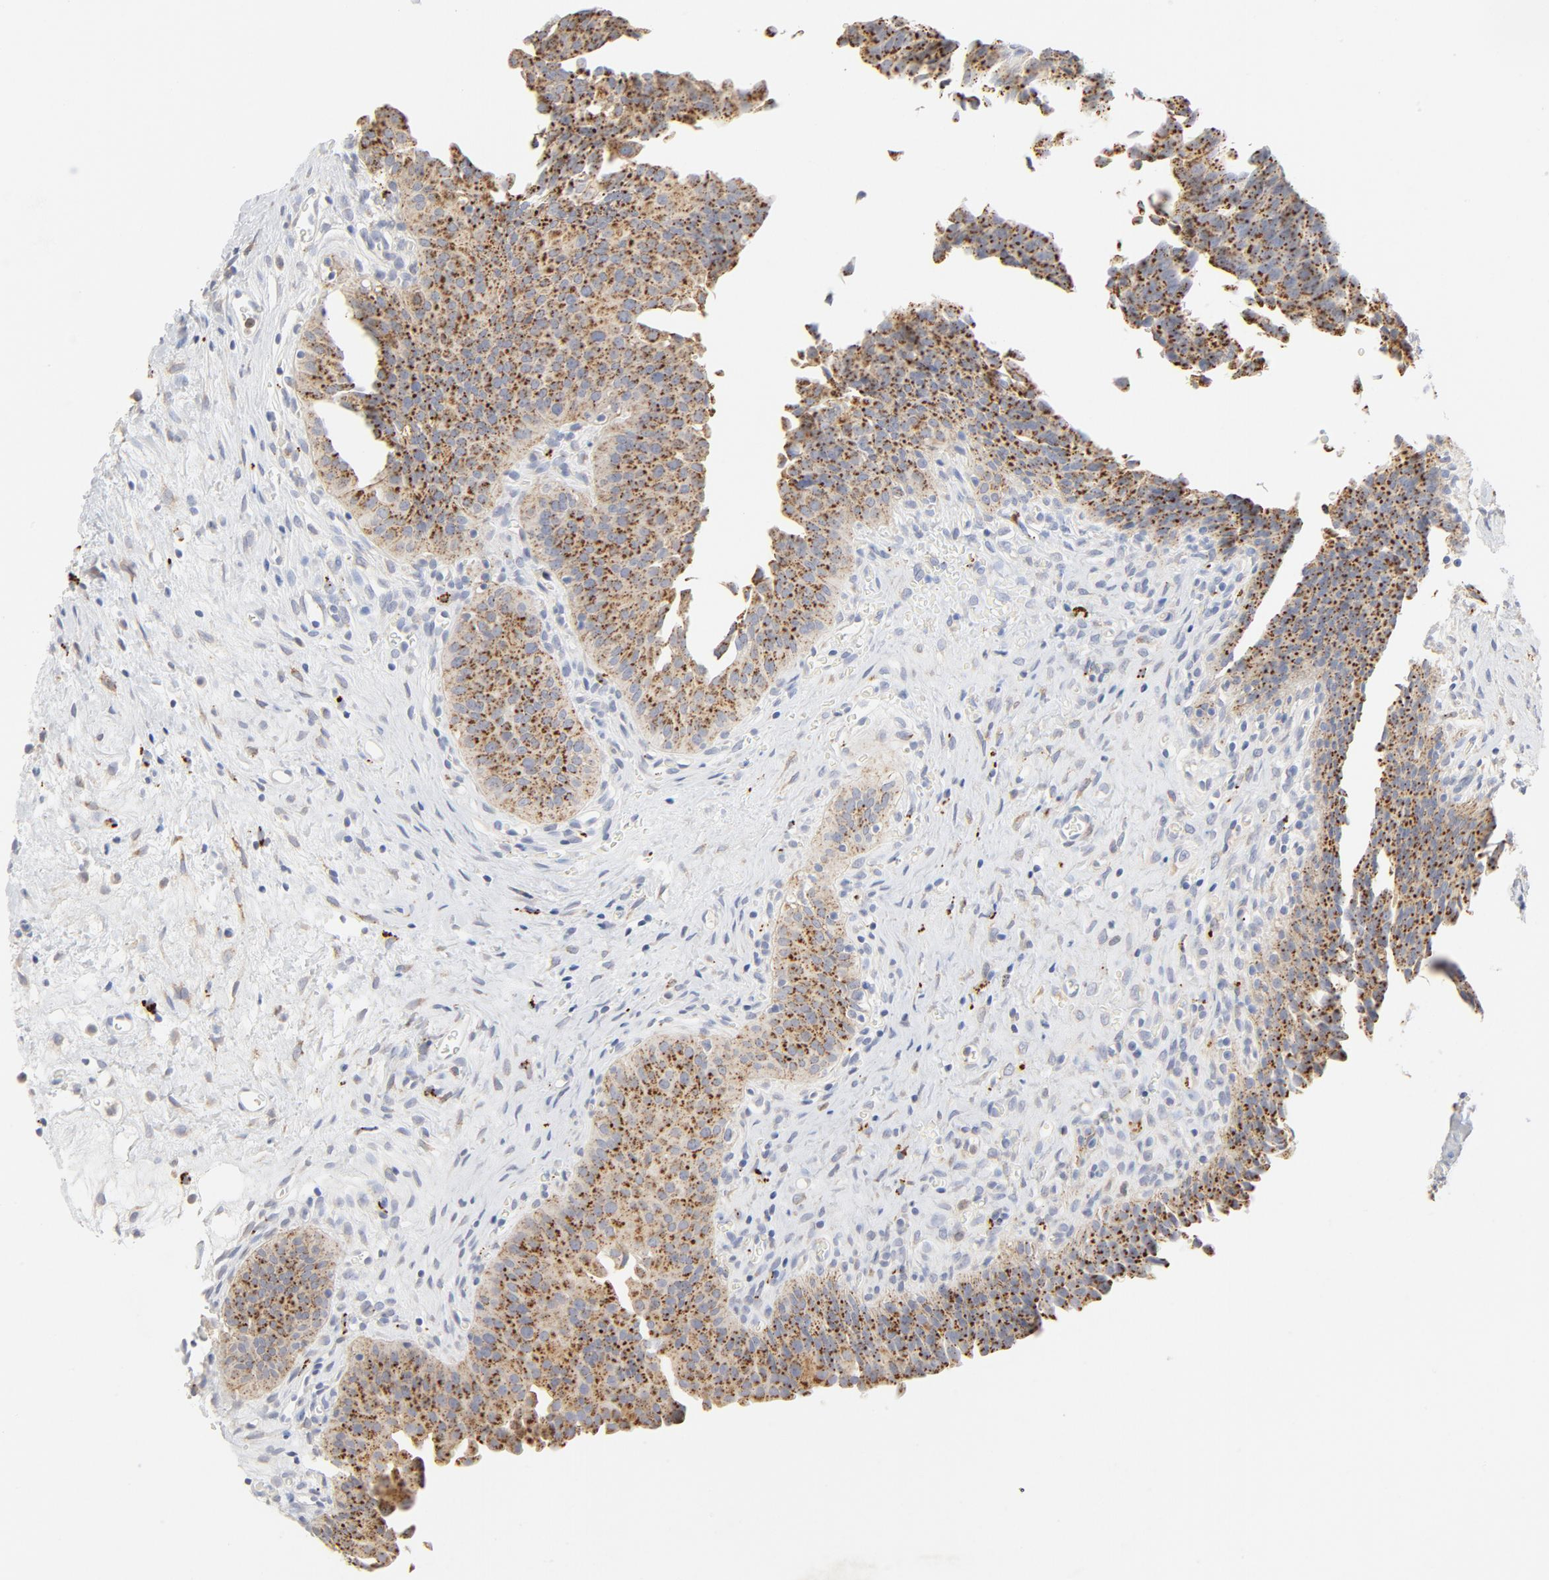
{"staining": {"intensity": "strong", "quantity": ">75%", "location": "cytoplasmic/membranous"}, "tissue": "urinary bladder", "cell_type": "Urothelial cells", "image_type": "normal", "snomed": [{"axis": "morphology", "description": "Normal tissue, NOS"}, {"axis": "morphology", "description": "Dysplasia, NOS"}, {"axis": "topography", "description": "Urinary bladder"}], "caption": "The micrograph exhibits staining of normal urinary bladder, revealing strong cytoplasmic/membranous protein positivity (brown color) within urothelial cells. (Stains: DAB (3,3'-diaminobenzidine) in brown, nuclei in blue, Microscopy: brightfield microscopy at high magnification).", "gene": "MAGEB17", "patient": {"sex": "male", "age": 35}}